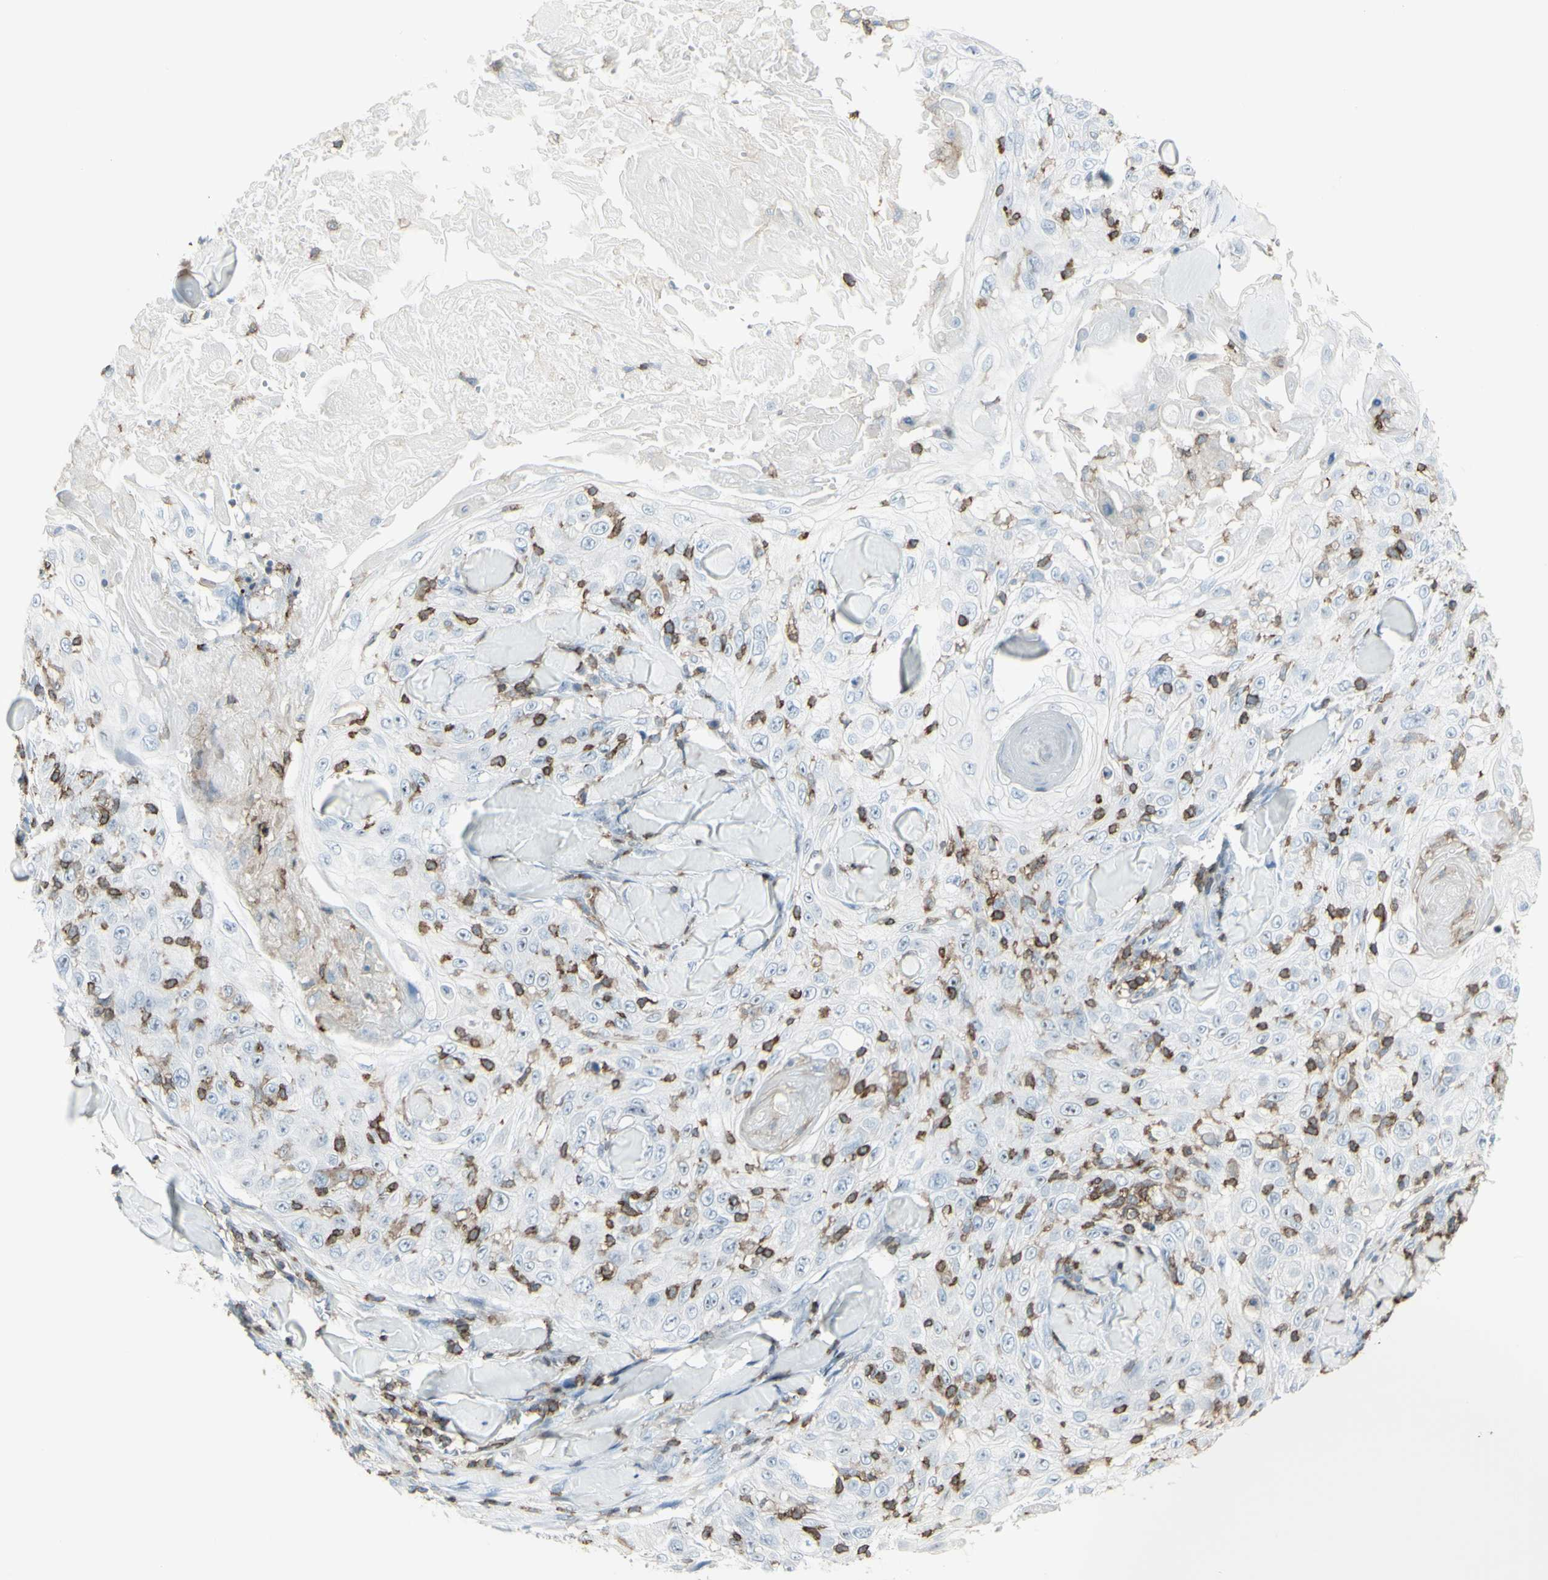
{"staining": {"intensity": "negative", "quantity": "none", "location": "none"}, "tissue": "skin cancer", "cell_type": "Tumor cells", "image_type": "cancer", "snomed": [{"axis": "morphology", "description": "Squamous cell carcinoma, NOS"}, {"axis": "topography", "description": "Skin"}], "caption": "The photomicrograph reveals no staining of tumor cells in squamous cell carcinoma (skin).", "gene": "NRG1", "patient": {"sex": "male", "age": 86}}